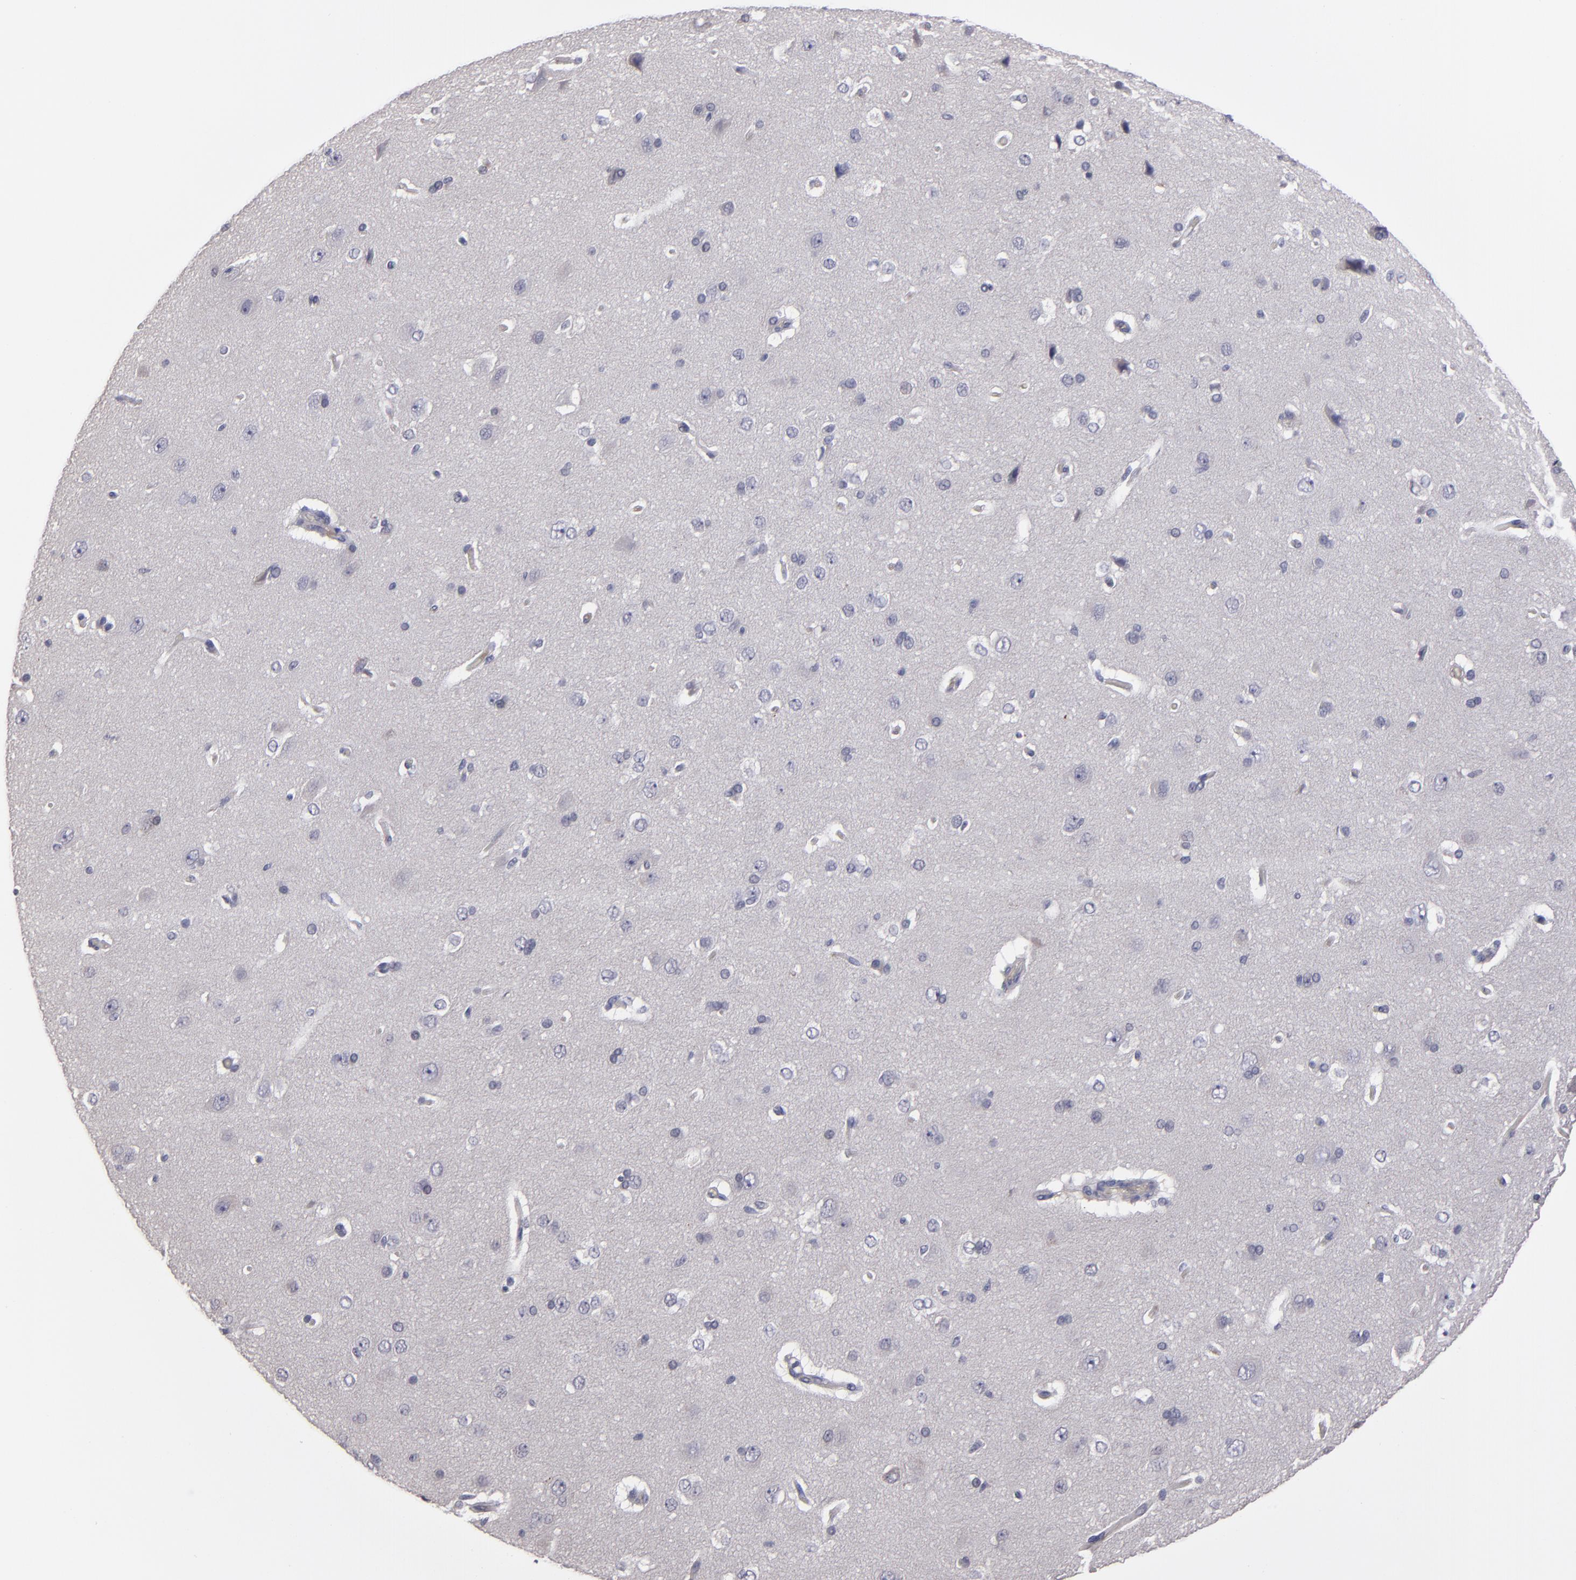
{"staining": {"intensity": "negative", "quantity": "none", "location": "none"}, "tissue": "cerebral cortex", "cell_type": "Endothelial cells", "image_type": "normal", "snomed": [{"axis": "morphology", "description": "Normal tissue, NOS"}, {"axis": "topography", "description": "Cerebral cortex"}], "caption": "Immunohistochemistry (IHC) image of normal cerebral cortex: human cerebral cortex stained with DAB (3,3'-diaminobenzidine) shows no significant protein positivity in endothelial cells. The staining is performed using DAB brown chromogen with nuclei counter-stained in using hematoxylin.", "gene": "ITIH4", "patient": {"sex": "female", "age": 45}}